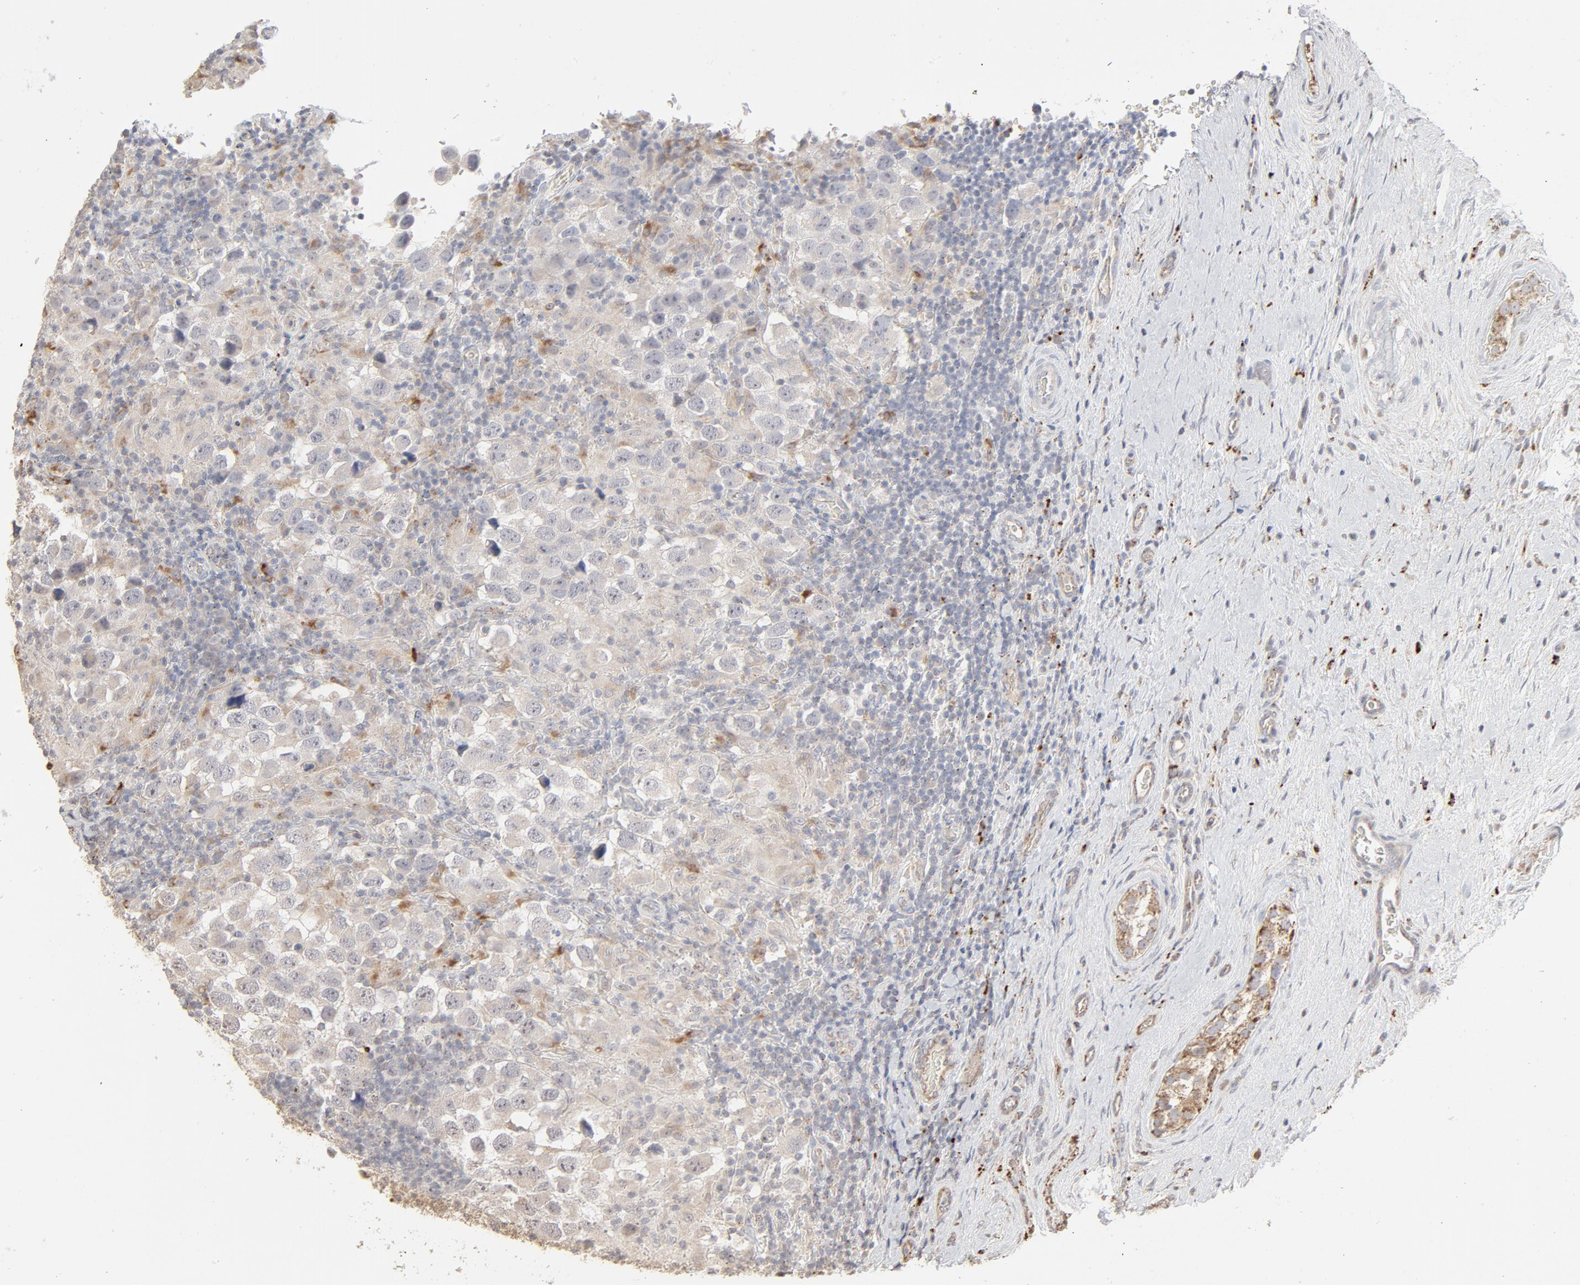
{"staining": {"intensity": "negative", "quantity": "none", "location": "none"}, "tissue": "testis cancer", "cell_type": "Tumor cells", "image_type": "cancer", "snomed": [{"axis": "morphology", "description": "Carcinoma, Embryonal, NOS"}, {"axis": "topography", "description": "Testis"}], "caption": "Immunohistochemistry (IHC) of embryonal carcinoma (testis) shows no expression in tumor cells.", "gene": "POMT2", "patient": {"sex": "male", "age": 21}}